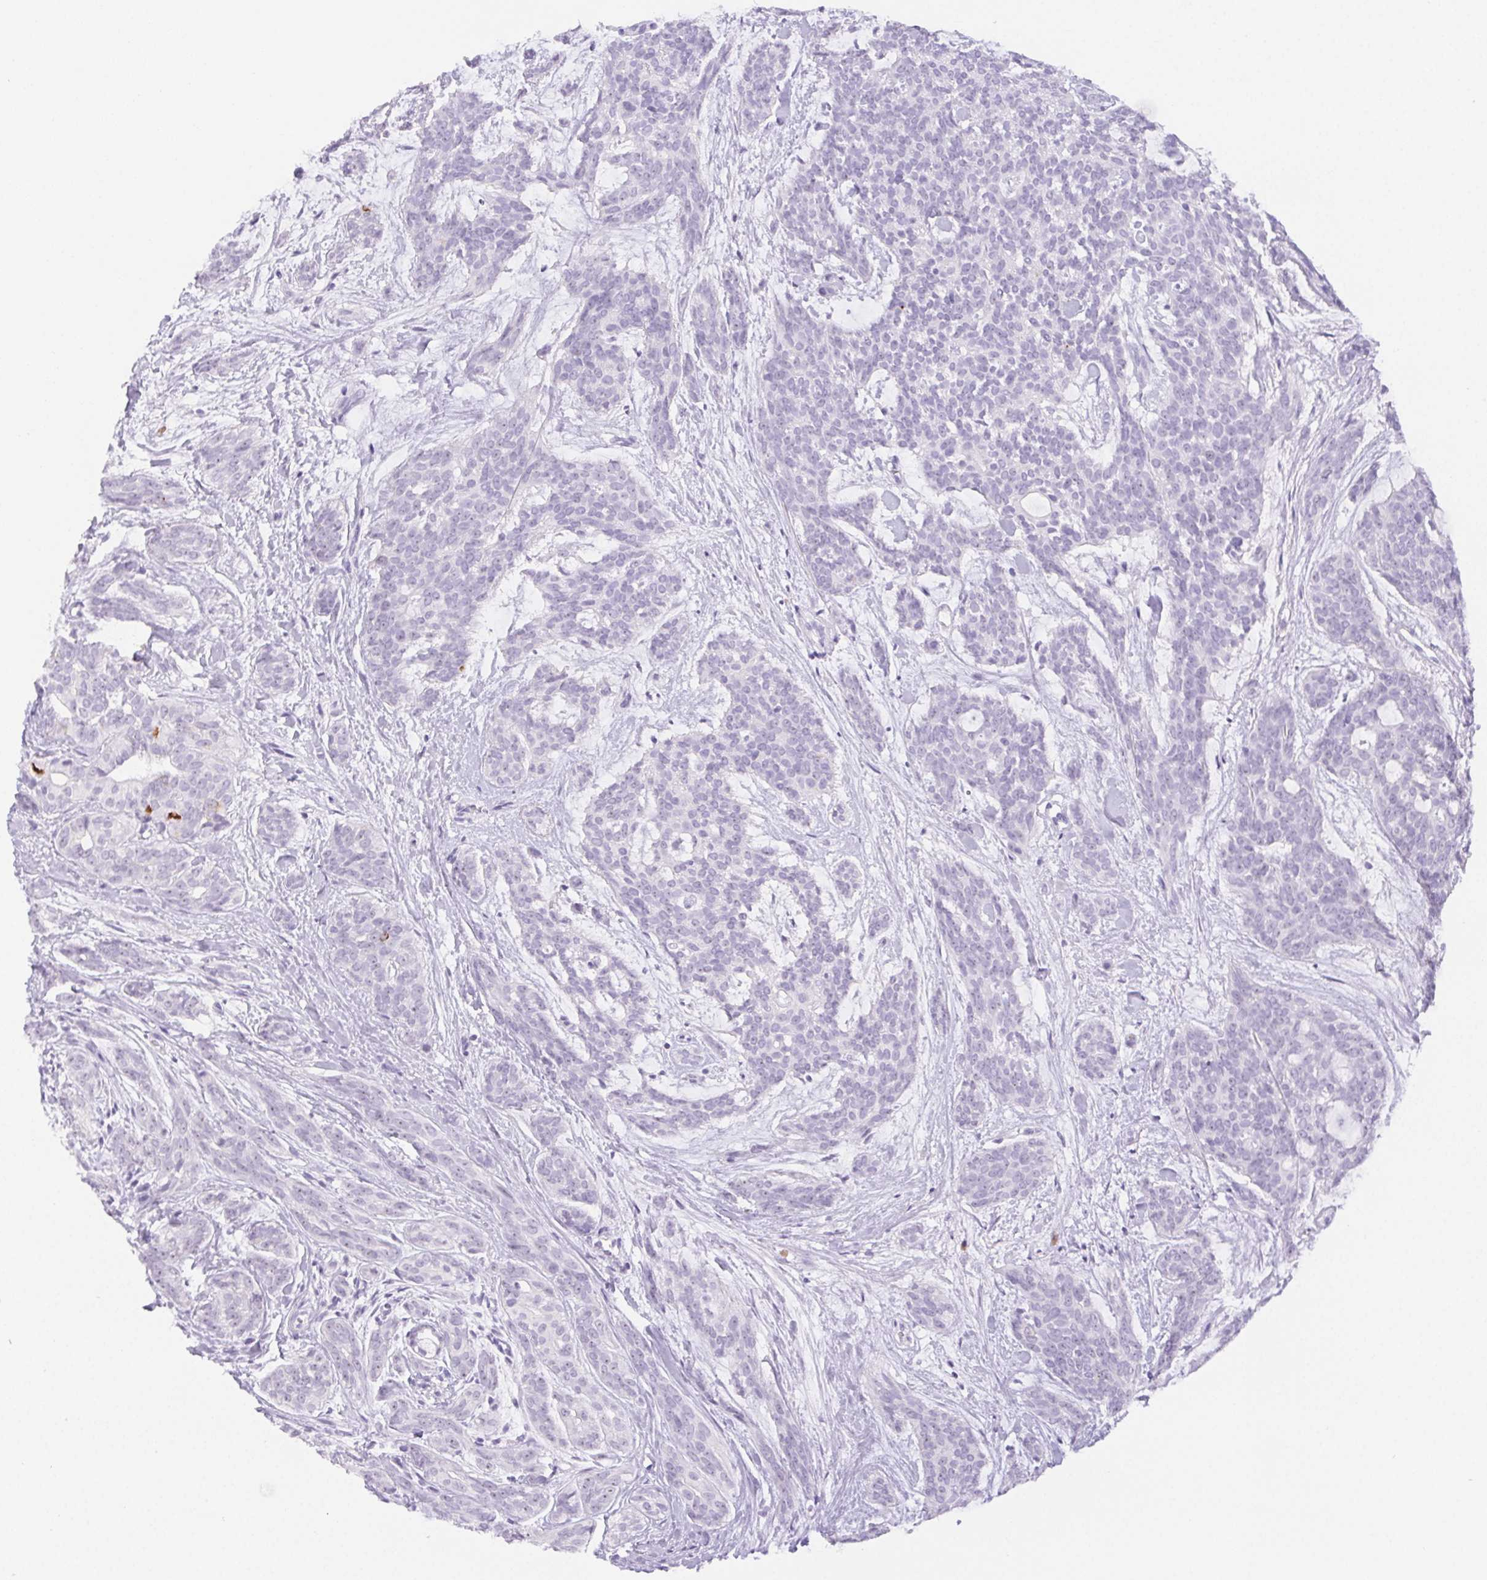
{"staining": {"intensity": "negative", "quantity": "none", "location": "none"}, "tissue": "head and neck cancer", "cell_type": "Tumor cells", "image_type": "cancer", "snomed": [{"axis": "morphology", "description": "Adenocarcinoma, NOS"}, {"axis": "topography", "description": "Head-Neck"}], "caption": "This micrograph is of head and neck adenocarcinoma stained with immunohistochemistry to label a protein in brown with the nuclei are counter-stained blue. There is no expression in tumor cells.", "gene": "ST8SIA3", "patient": {"sex": "male", "age": 66}}